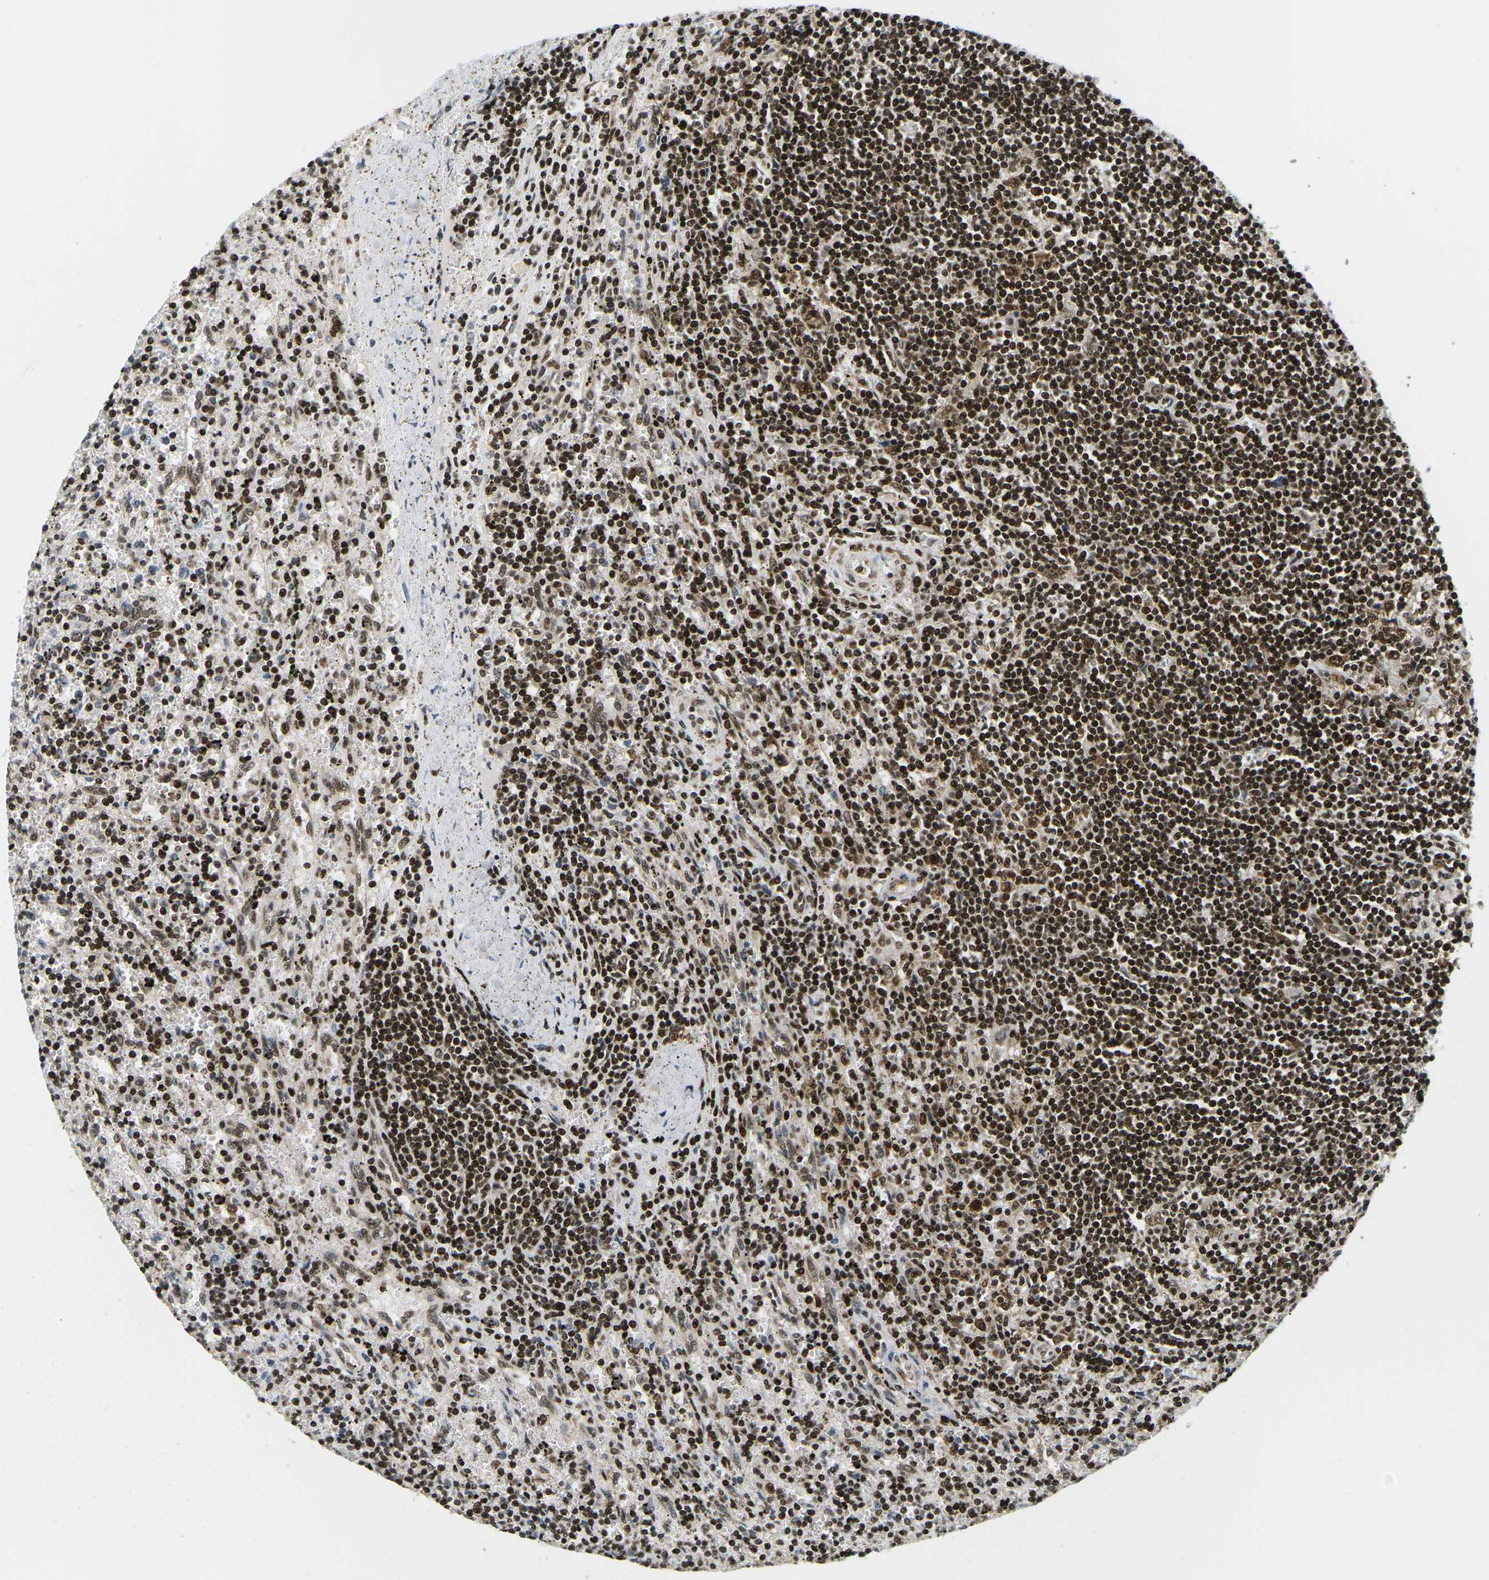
{"staining": {"intensity": "strong", "quantity": ">75%", "location": "nuclear"}, "tissue": "lymphoma", "cell_type": "Tumor cells", "image_type": "cancer", "snomed": [{"axis": "morphology", "description": "Malignant lymphoma, non-Hodgkin's type, Low grade"}, {"axis": "topography", "description": "Spleen"}], "caption": "Low-grade malignant lymphoma, non-Hodgkin's type stained with a protein marker displays strong staining in tumor cells.", "gene": "CELF1", "patient": {"sex": "male", "age": 76}}